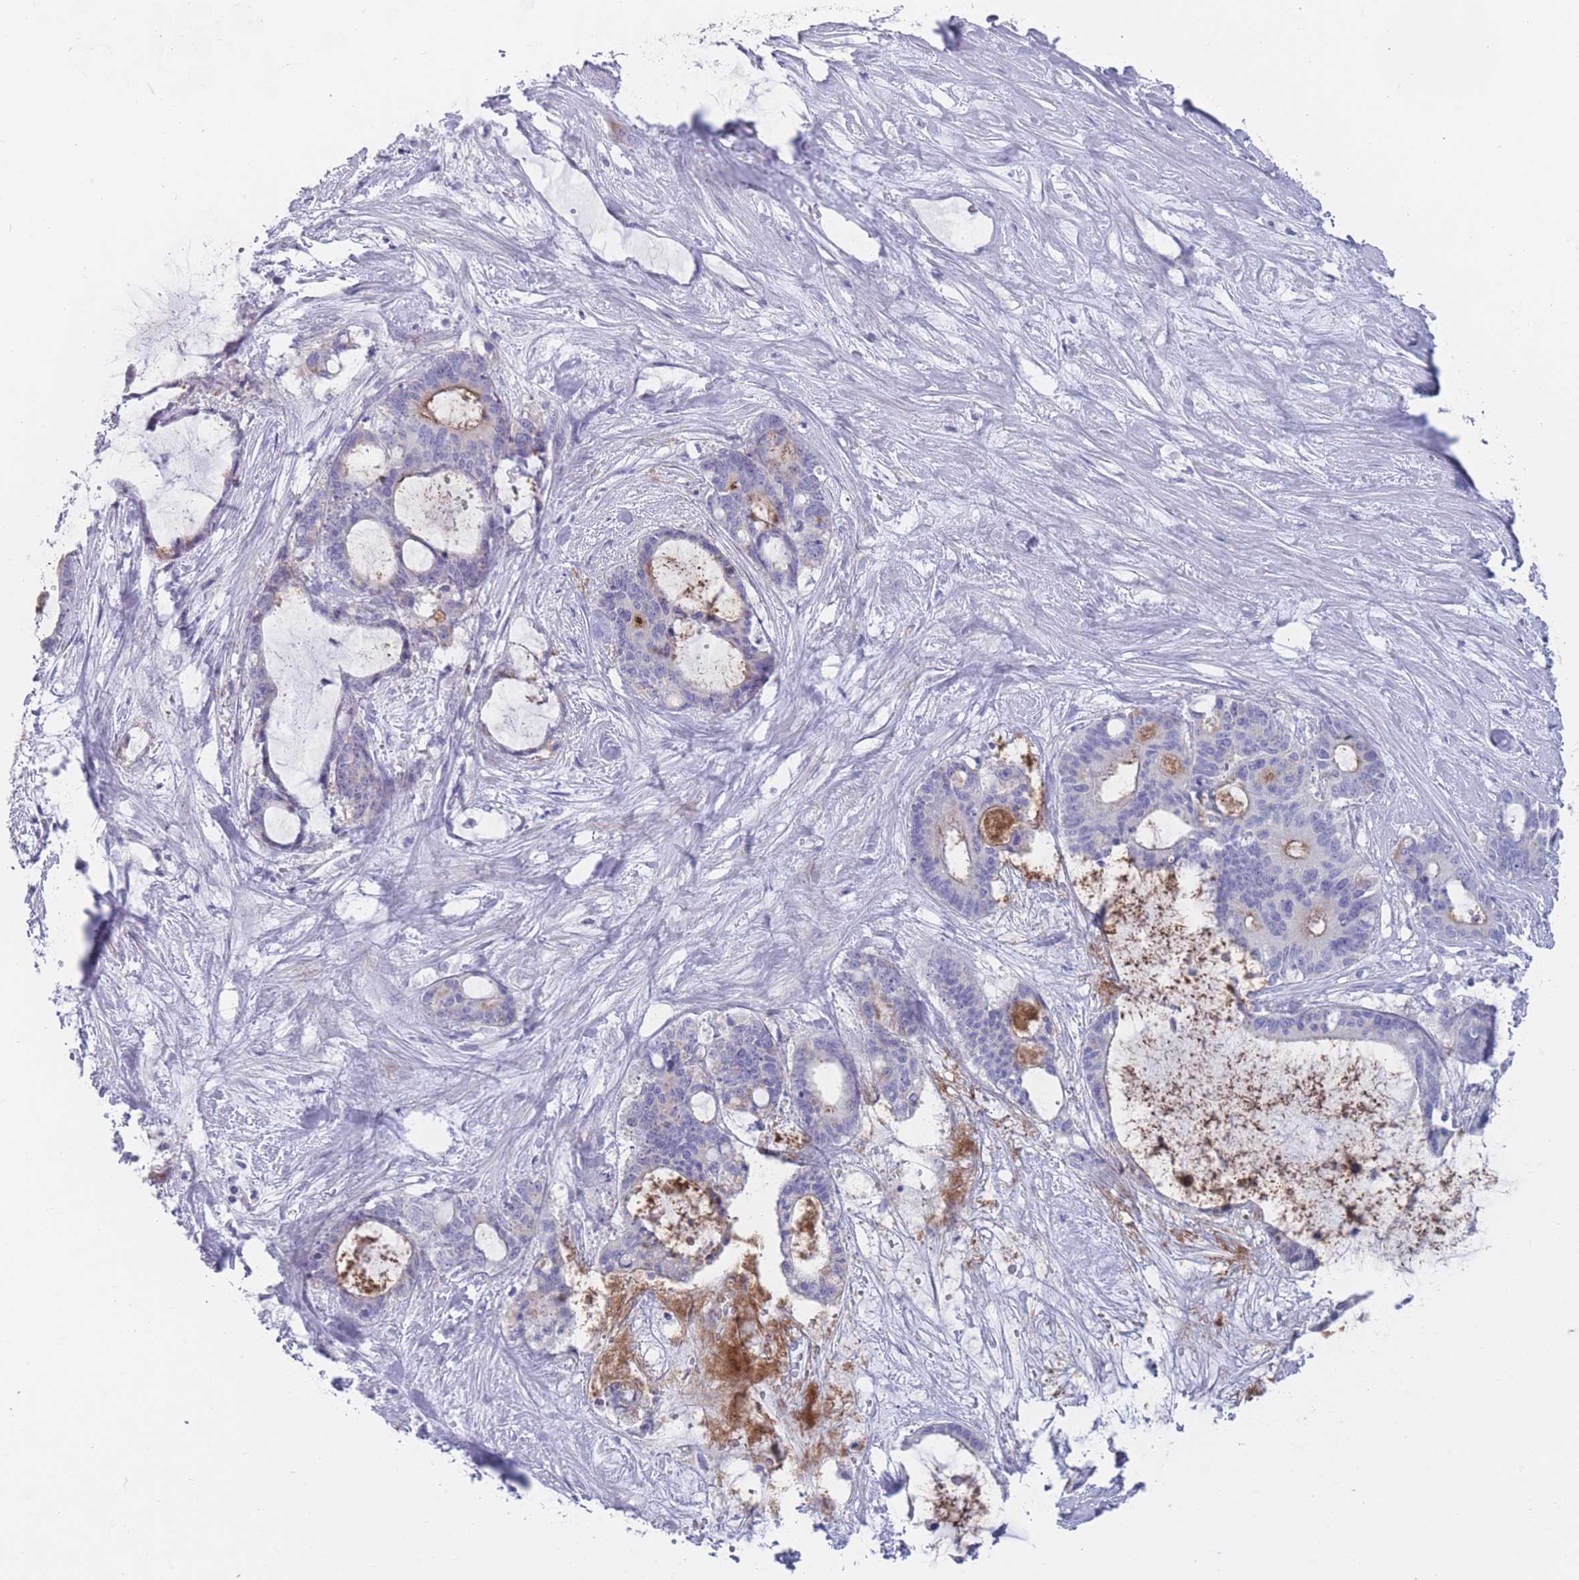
{"staining": {"intensity": "moderate", "quantity": "<25%", "location": "cytoplasmic/membranous"}, "tissue": "liver cancer", "cell_type": "Tumor cells", "image_type": "cancer", "snomed": [{"axis": "morphology", "description": "Normal tissue, NOS"}, {"axis": "morphology", "description": "Cholangiocarcinoma"}, {"axis": "topography", "description": "Liver"}, {"axis": "topography", "description": "Peripheral nerve tissue"}], "caption": "Immunohistochemistry micrograph of neoplastic tissue: cholangiocarcinoma (liver) stained using immunohistochemistry (IHC) demonstrates low levels of moderate protein expression localized specifically in the cytoplasmic/membranous of tumor cells, appearing as a cytoplasmic/membranous brown color.", "gene": "PIGU", "patient": {"sex": "female", "age": 73}}